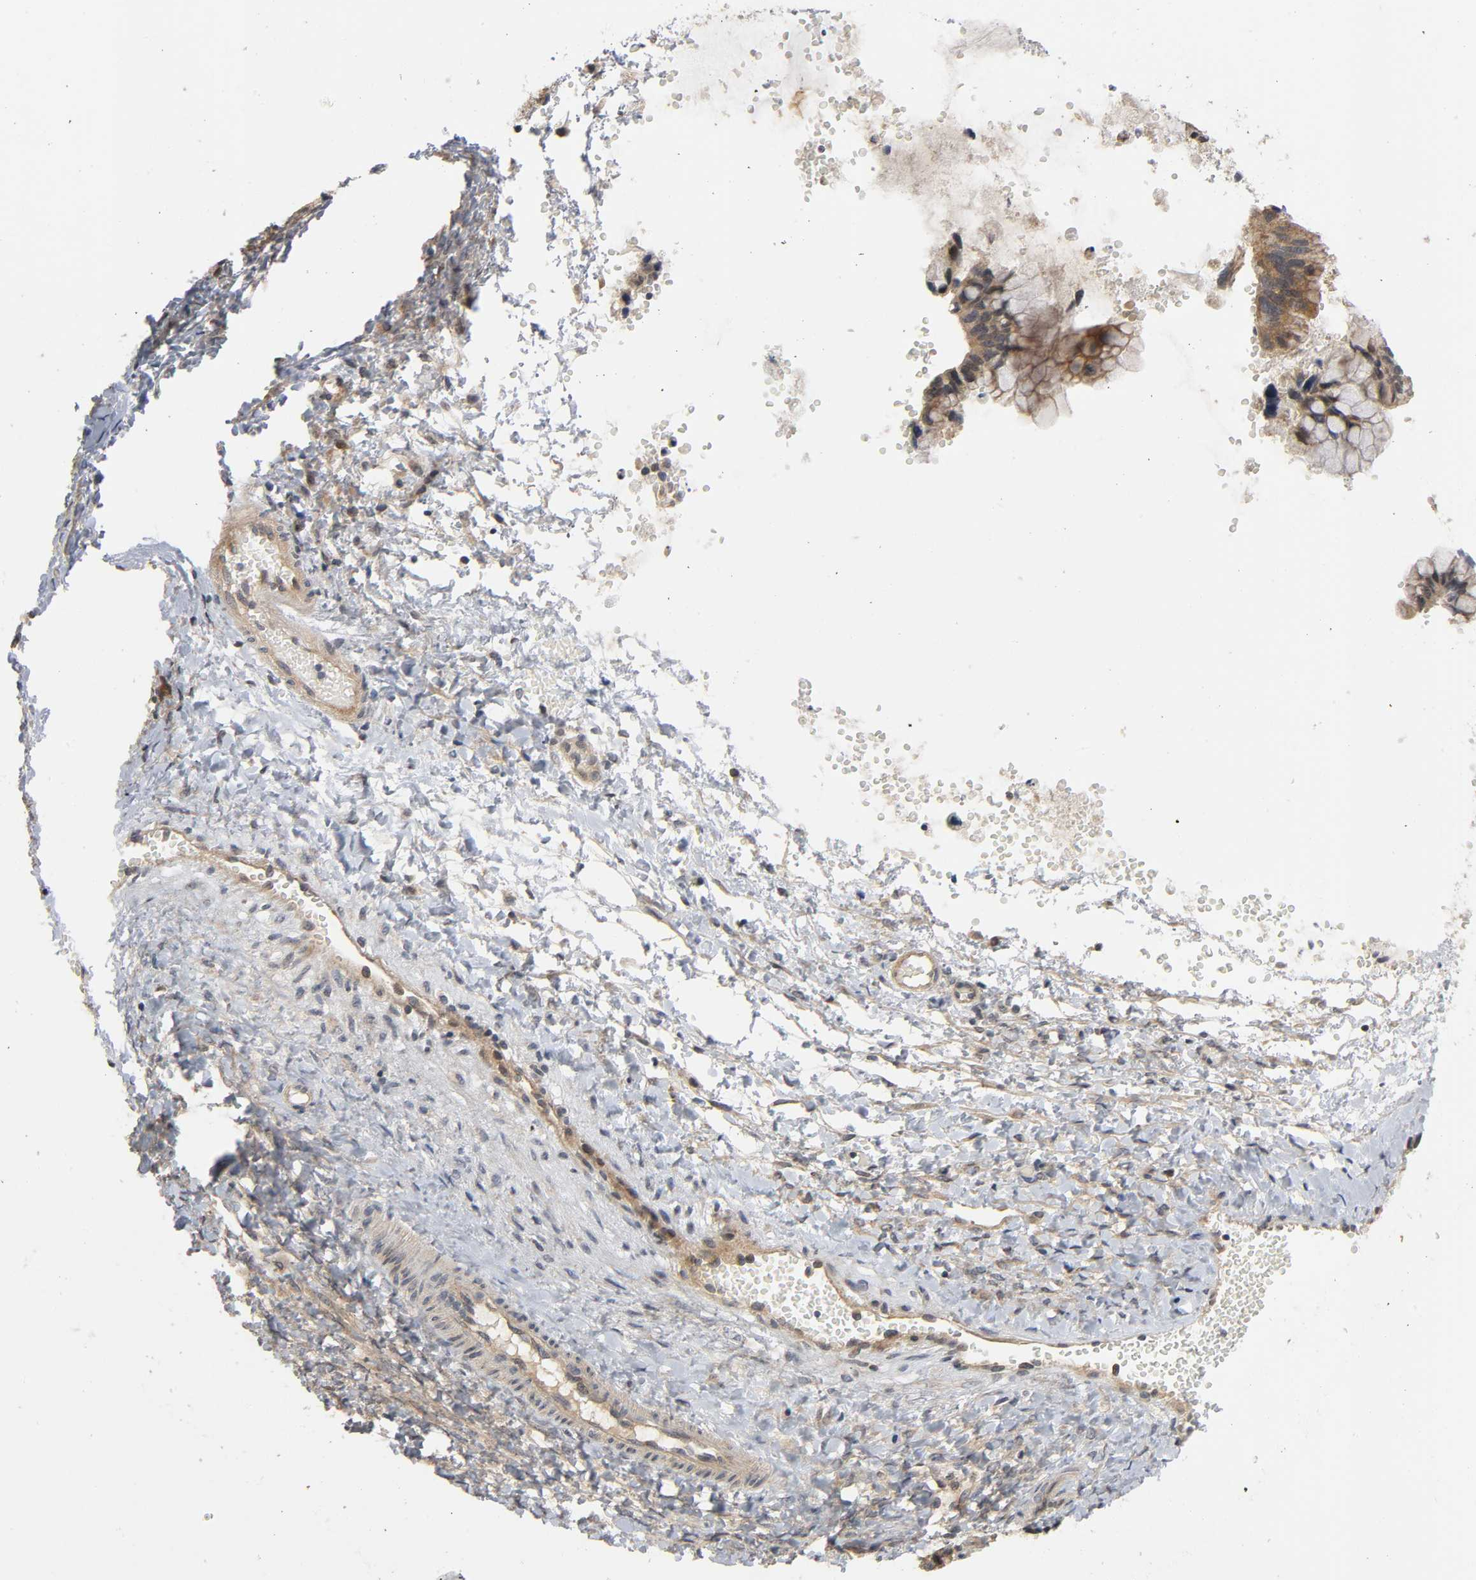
{"staining": {"intensity": "moderate", "quantity": ">75%", "location": "cytoplasmic/membranous"}, "tissue": "ovarian cancer", "cell_type": "Tumor cells", "image_type": "cancer", "snomed": [{"axis": "morphology", "description": "Cystadenocarcinoma, mucinous, NOS"}, {"axis": "topography", "description": "Ovary"}], "caption": "The image reveals staining of ovarian cancer, revealing moderate cytoplasmic/membranous protein staining (brown color) within tumor cells.", "gene": "MAPK8", "patient": {"sex": "female", "age": 36}}